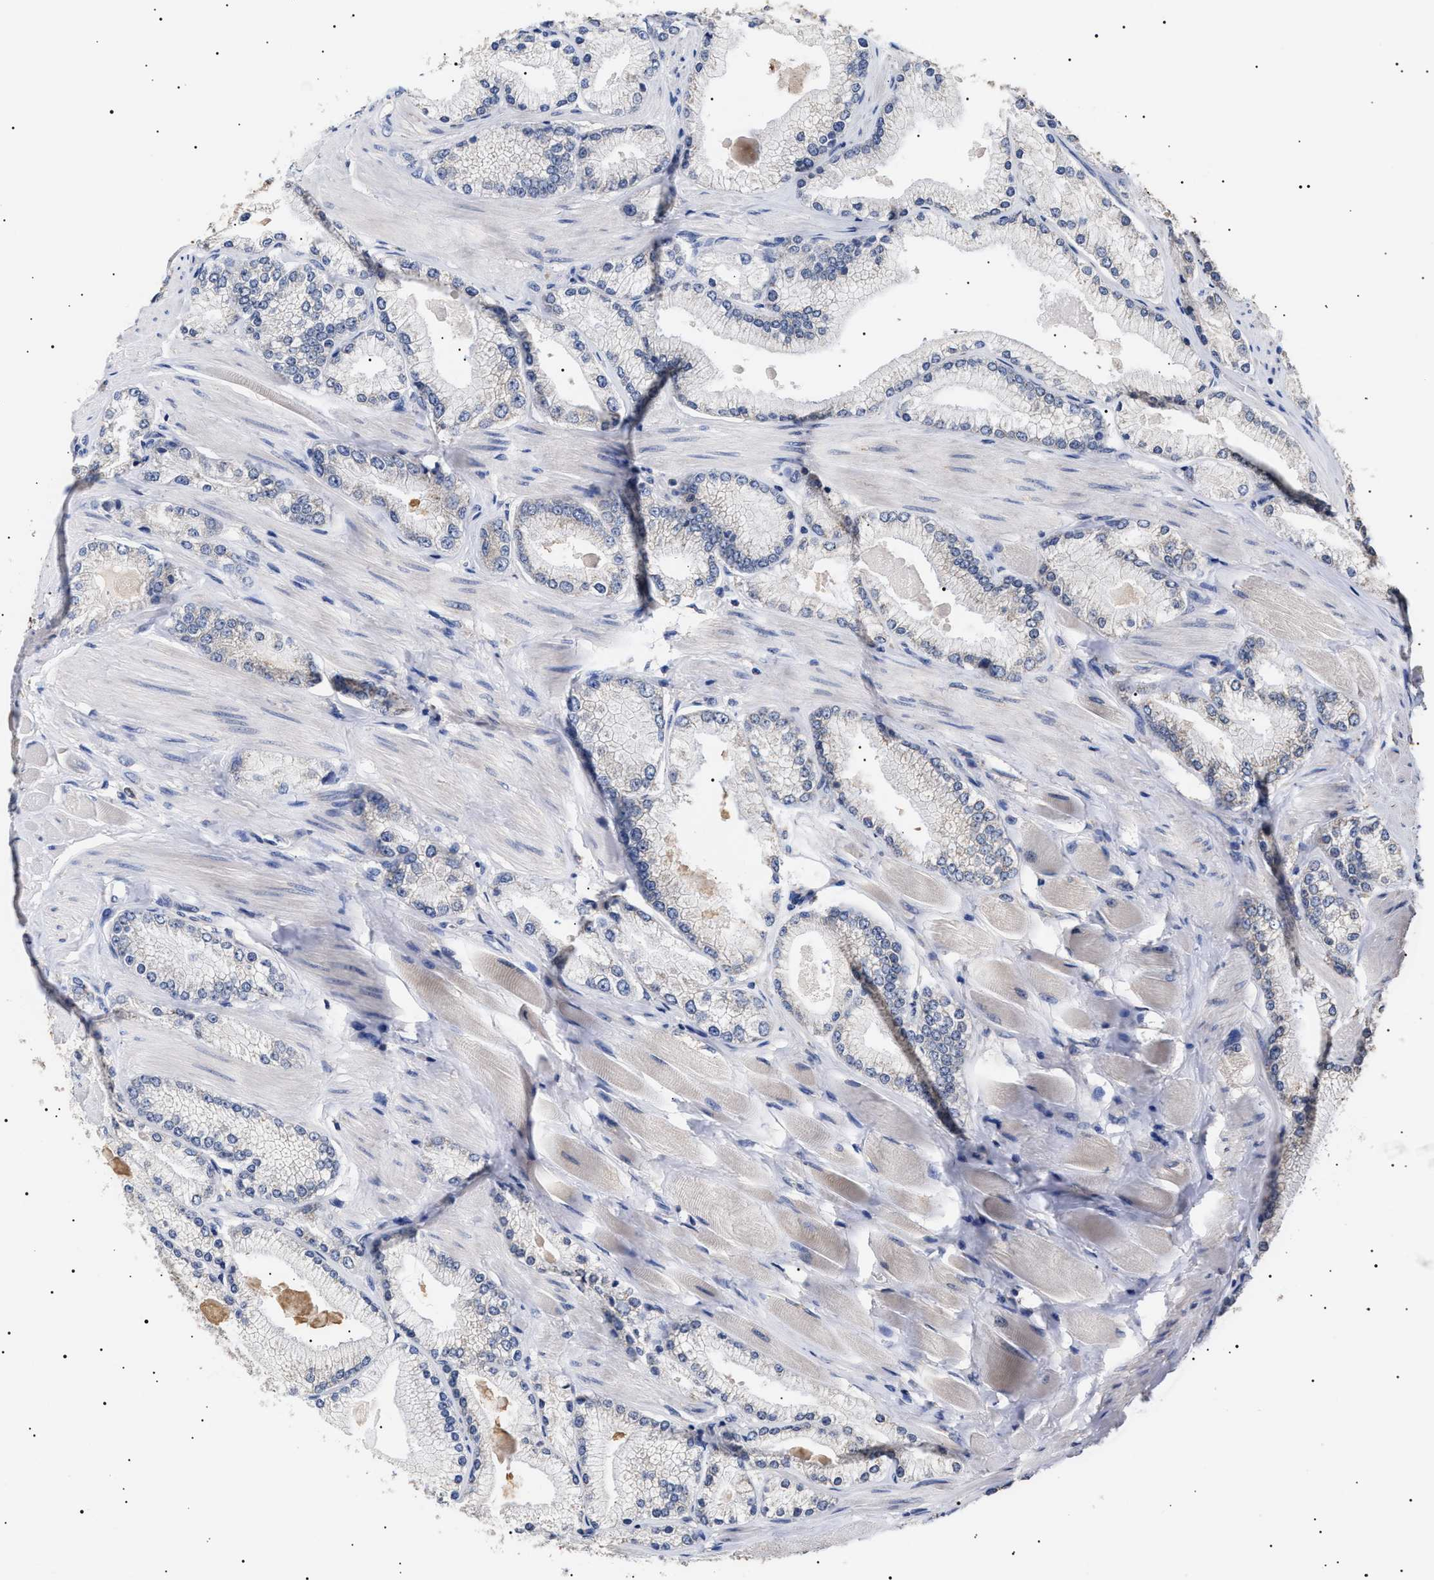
{"staining": {"intensity": "weak", "quantity": "<25%", "location": "cytoplasmic/membranous"}, "tissue": "prostate cancer", "cell_type": "Tumor cells", "image_type": "cancer", "snomed": [{"axis": "morphology", "description": "Adenocarcinoma, High grade"}, {"axis": "topography", "description": "Prostate"}], "caption": "Immunohistochemistry (IHC) micrograph of neoplastic tissue: adenocarcinoma (high-grade) (prostate) stained with DAB (3,3'-diaminobenzidine) shows no significant protein expression in tumor cells. Brightfield microscopy of IHC stained with DAB (3,3'-diaminobenzidine) (brown) and hematoxylin (blue), captured at high magnification.", "gene": "KRBA1", "patient": {"sex": "male", "age": 50}}